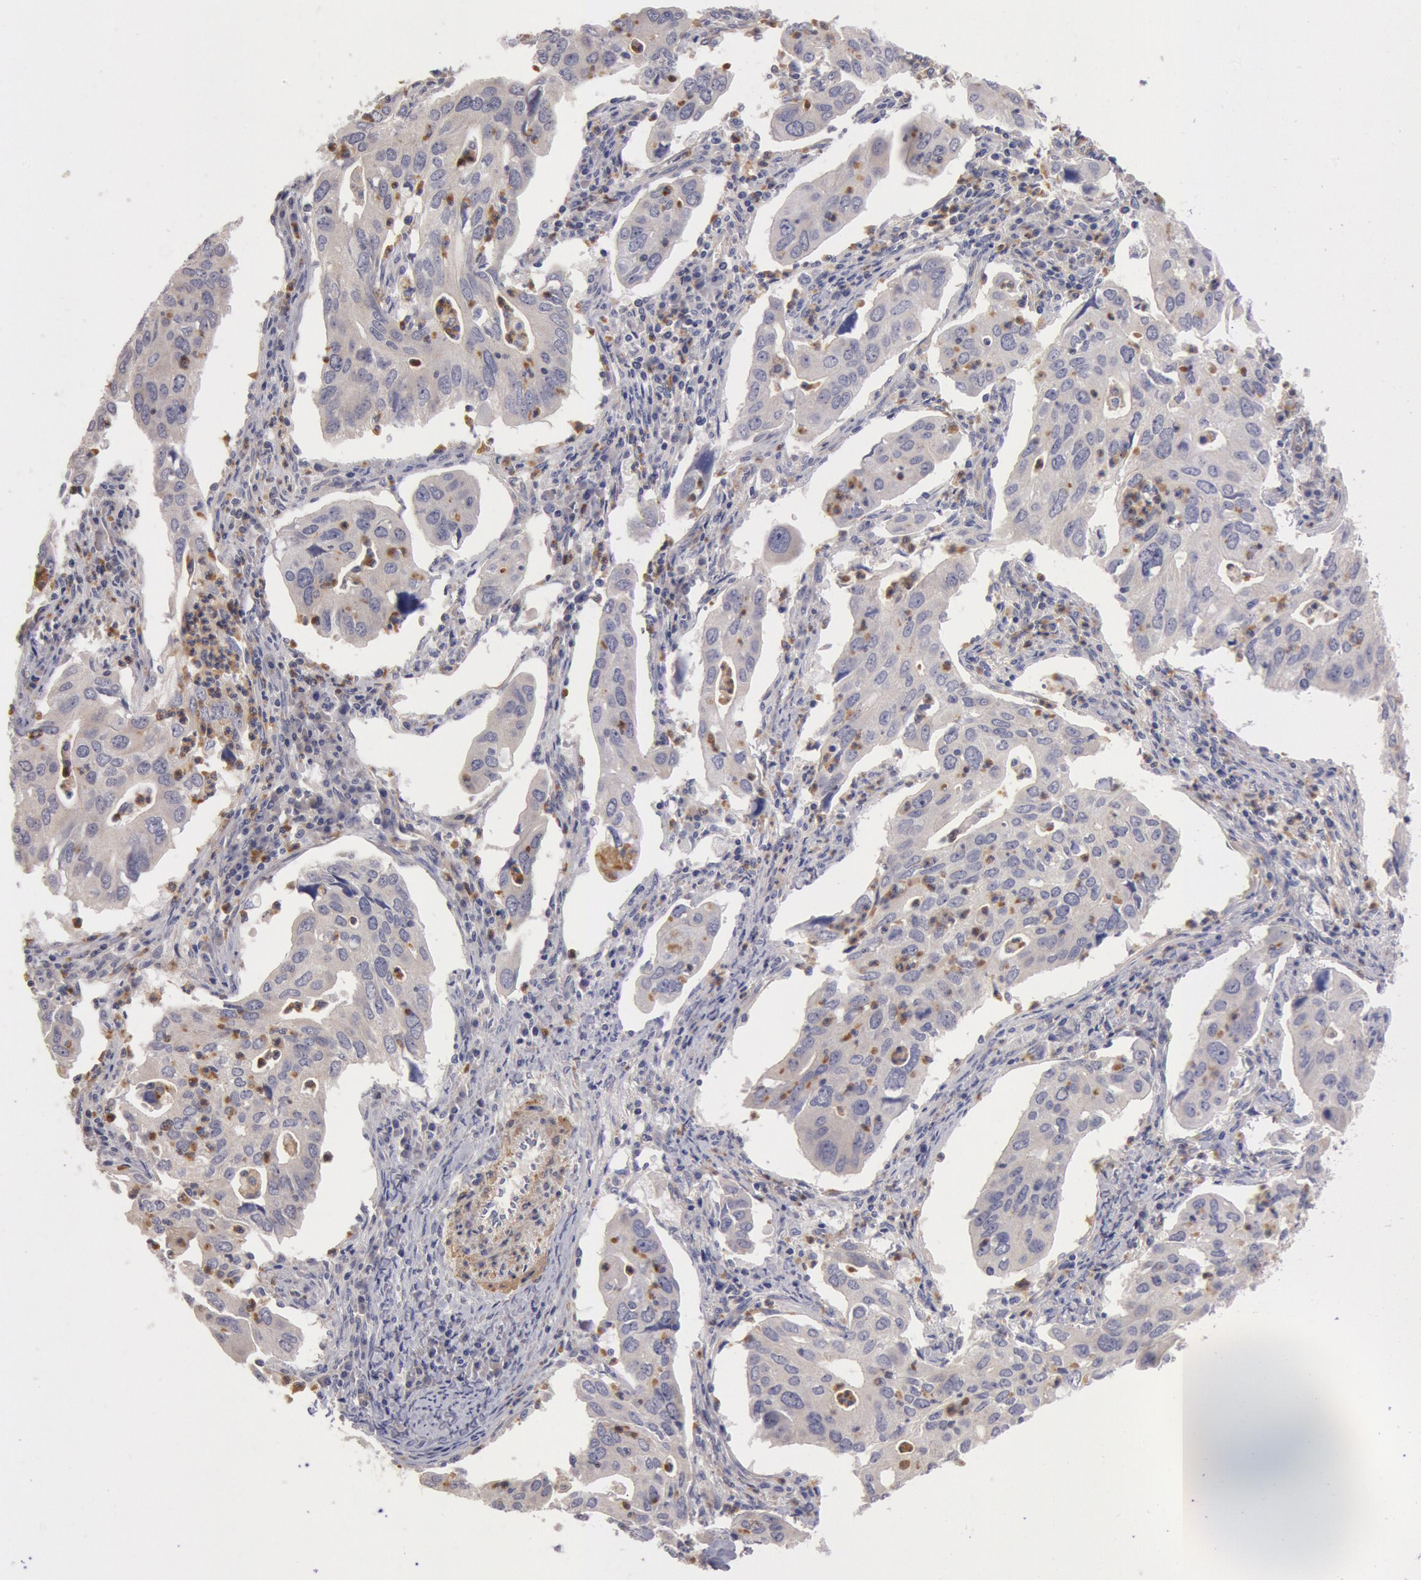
{"staining": {"intensity": "weak", "quantity": "<25%", "location": "cytoplasmic/membranous"}, "tissue": "lung cancer", "cell_type": "Tumor cells", "image_type": "cancer", "snomed": [{"axis": "morphology", "description": "Adenocarcinoma, NOS"}, {"axis": "topography", "description": "Lung"}], "caption": "The immunohistochemistry (IHC) photomicrograph has no significant positivity in tumor cells of lung cancer tissue.", "gene": "TMED8", "patient": {"sex": "male", "age": 48}}